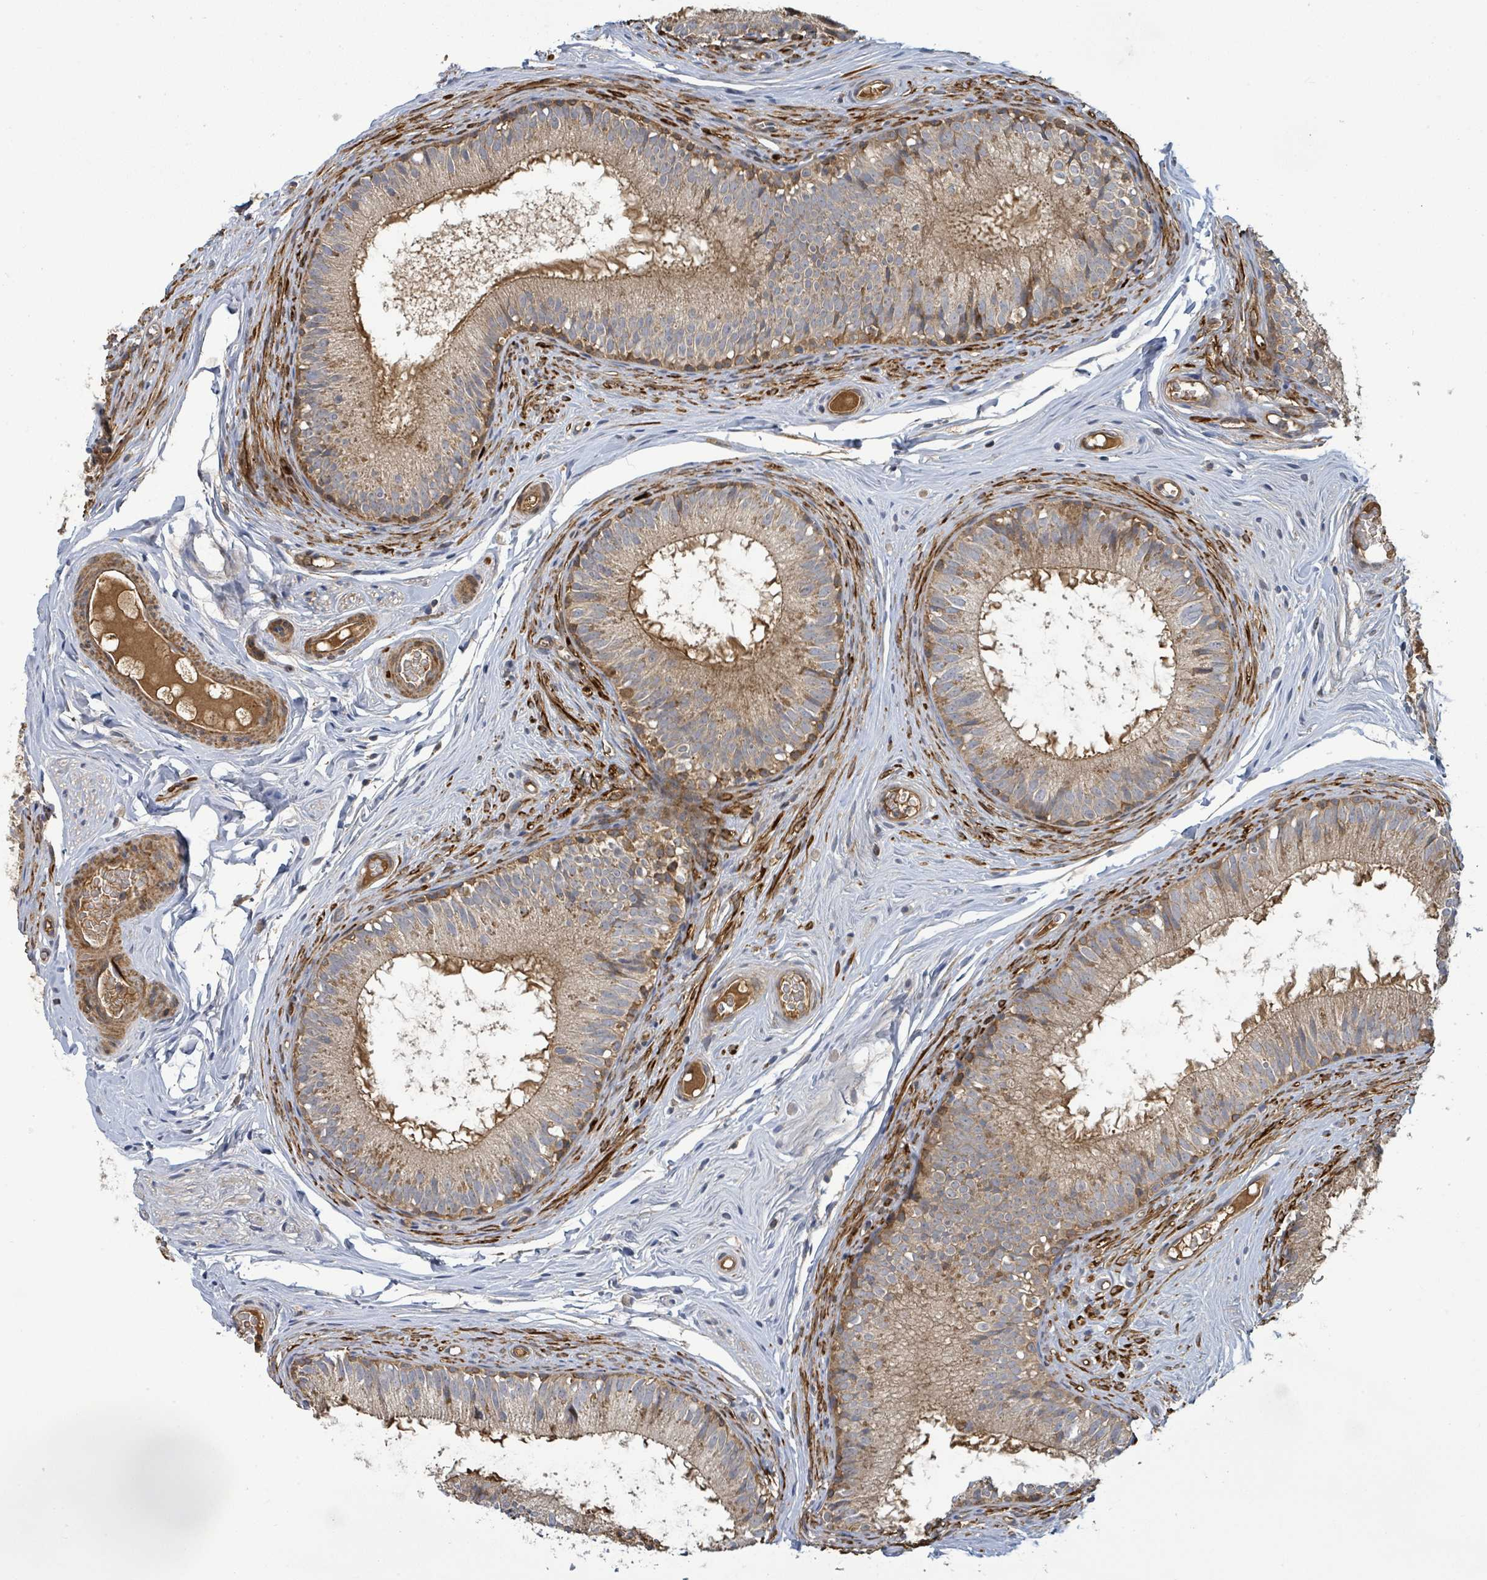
{"staining": {"intensity": "moderate", "quantity": ">75%", "location": "cytoplasmic/membranous"}, "tissue": "epididymis", "cell_type": "Glandular cells", "image_type": "normal", "snomed": [{"axis": "morphology", "description": "Normal tissue, NOS"}, {"axis": "topography", "description": "Epididymis"}], "caption": "Epididymis stained for a protein (brown) demonstrates moderate cytoplasmic/membranous positive expression in approximately >75% of glandular cells.", "gene": "STARD4", "patient": {"sex": "male", "age": 25}}